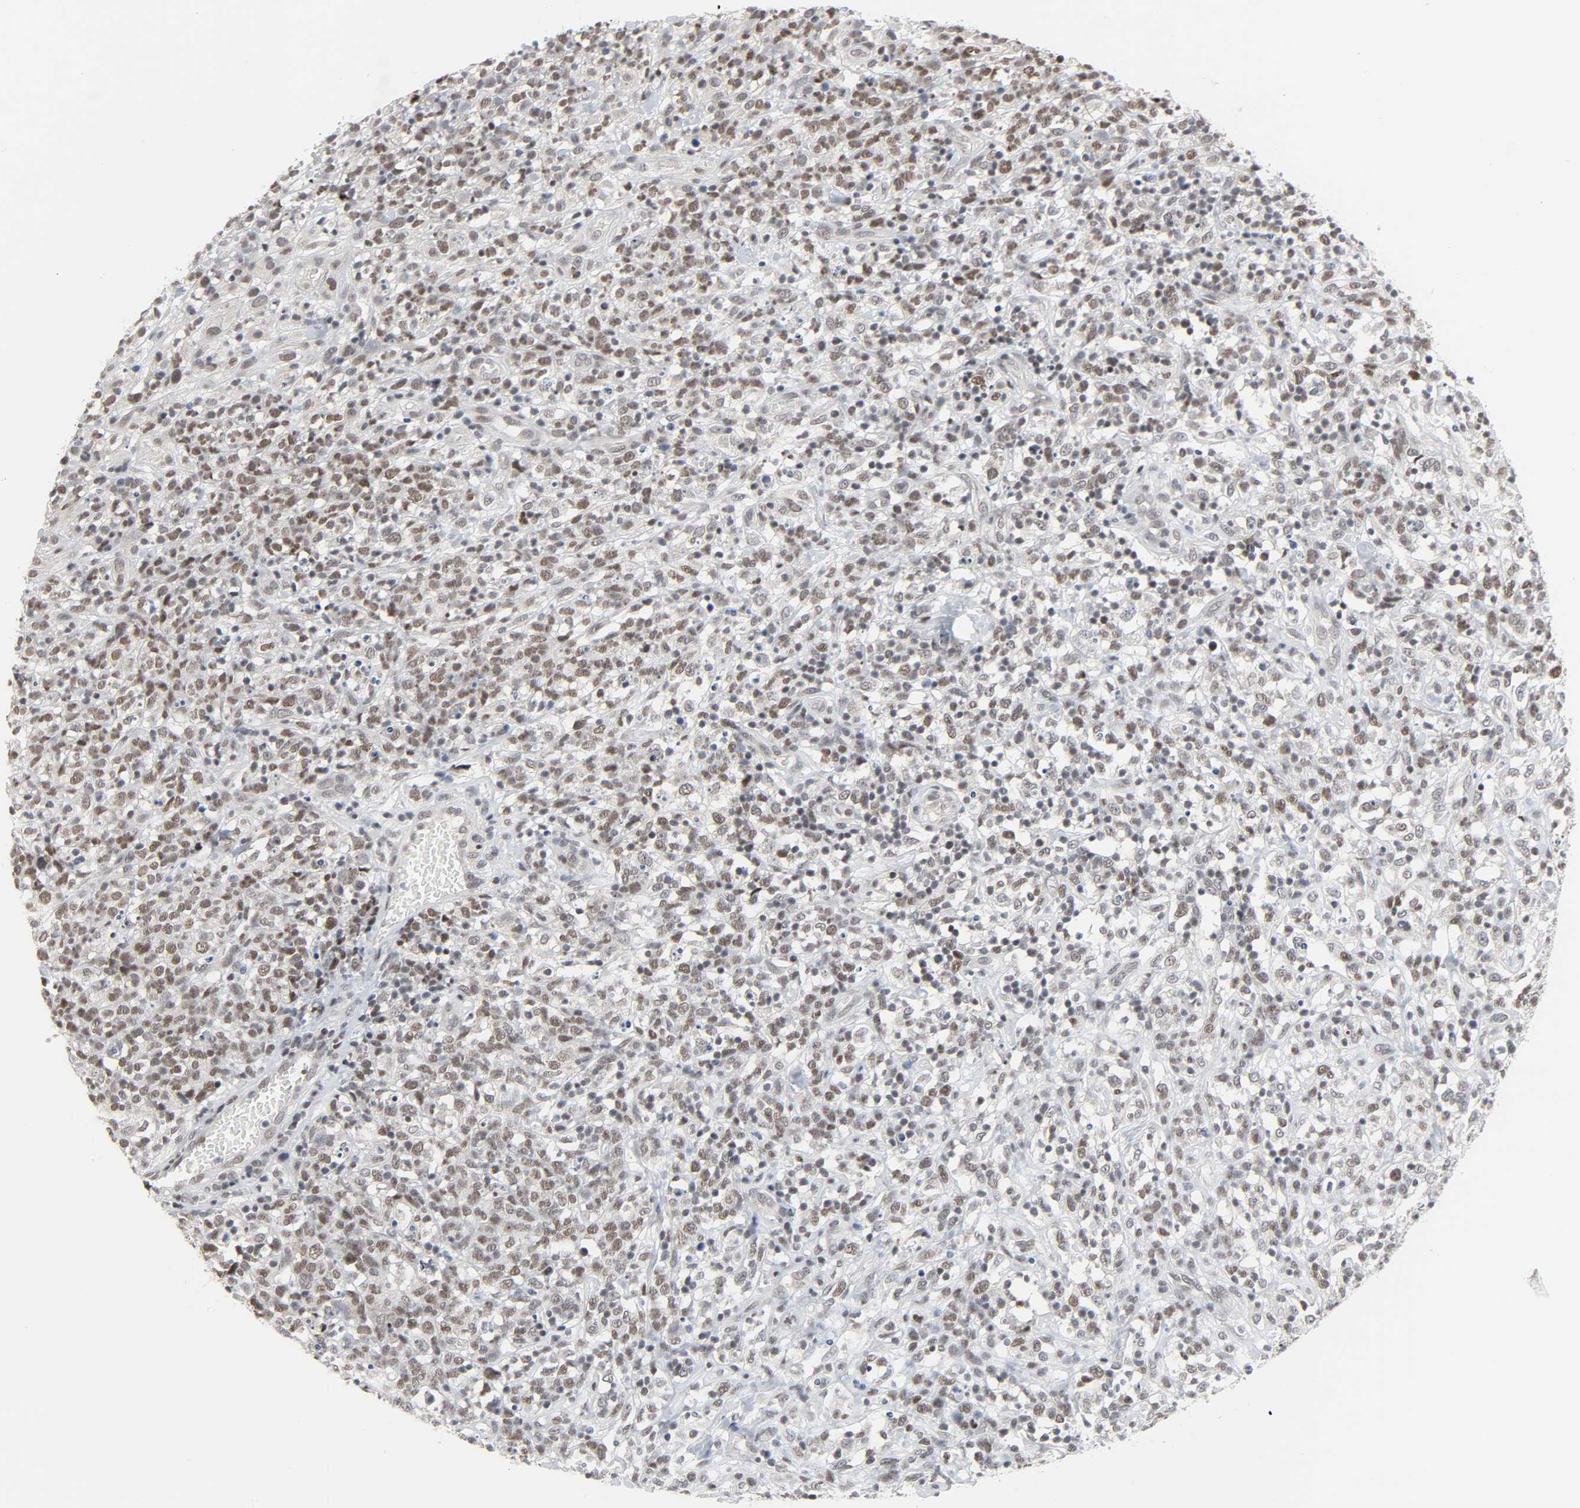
{"staining": {"intensity": "weak", "quantity": ">75%", "location": "nuclear"}, "tissue": "lymphoma", "cell_type": "Tumor cells", "image_type": "cancer", "snomed": [{"axis": "morphology", "description": "Malignant lymphoma, non-Hodgkin's type, High grade"}, {"axis": "topography", "description": "Lymph node"}], "caption": "Malignant lymphoma, non-Hodgkin's type (high-grade) stained with a brown dye exhibits weak nuclear positive positivity in about >75% of tumor cells.", "gene": "MUC1", "patient": {"sex": "female", "age": 73}}